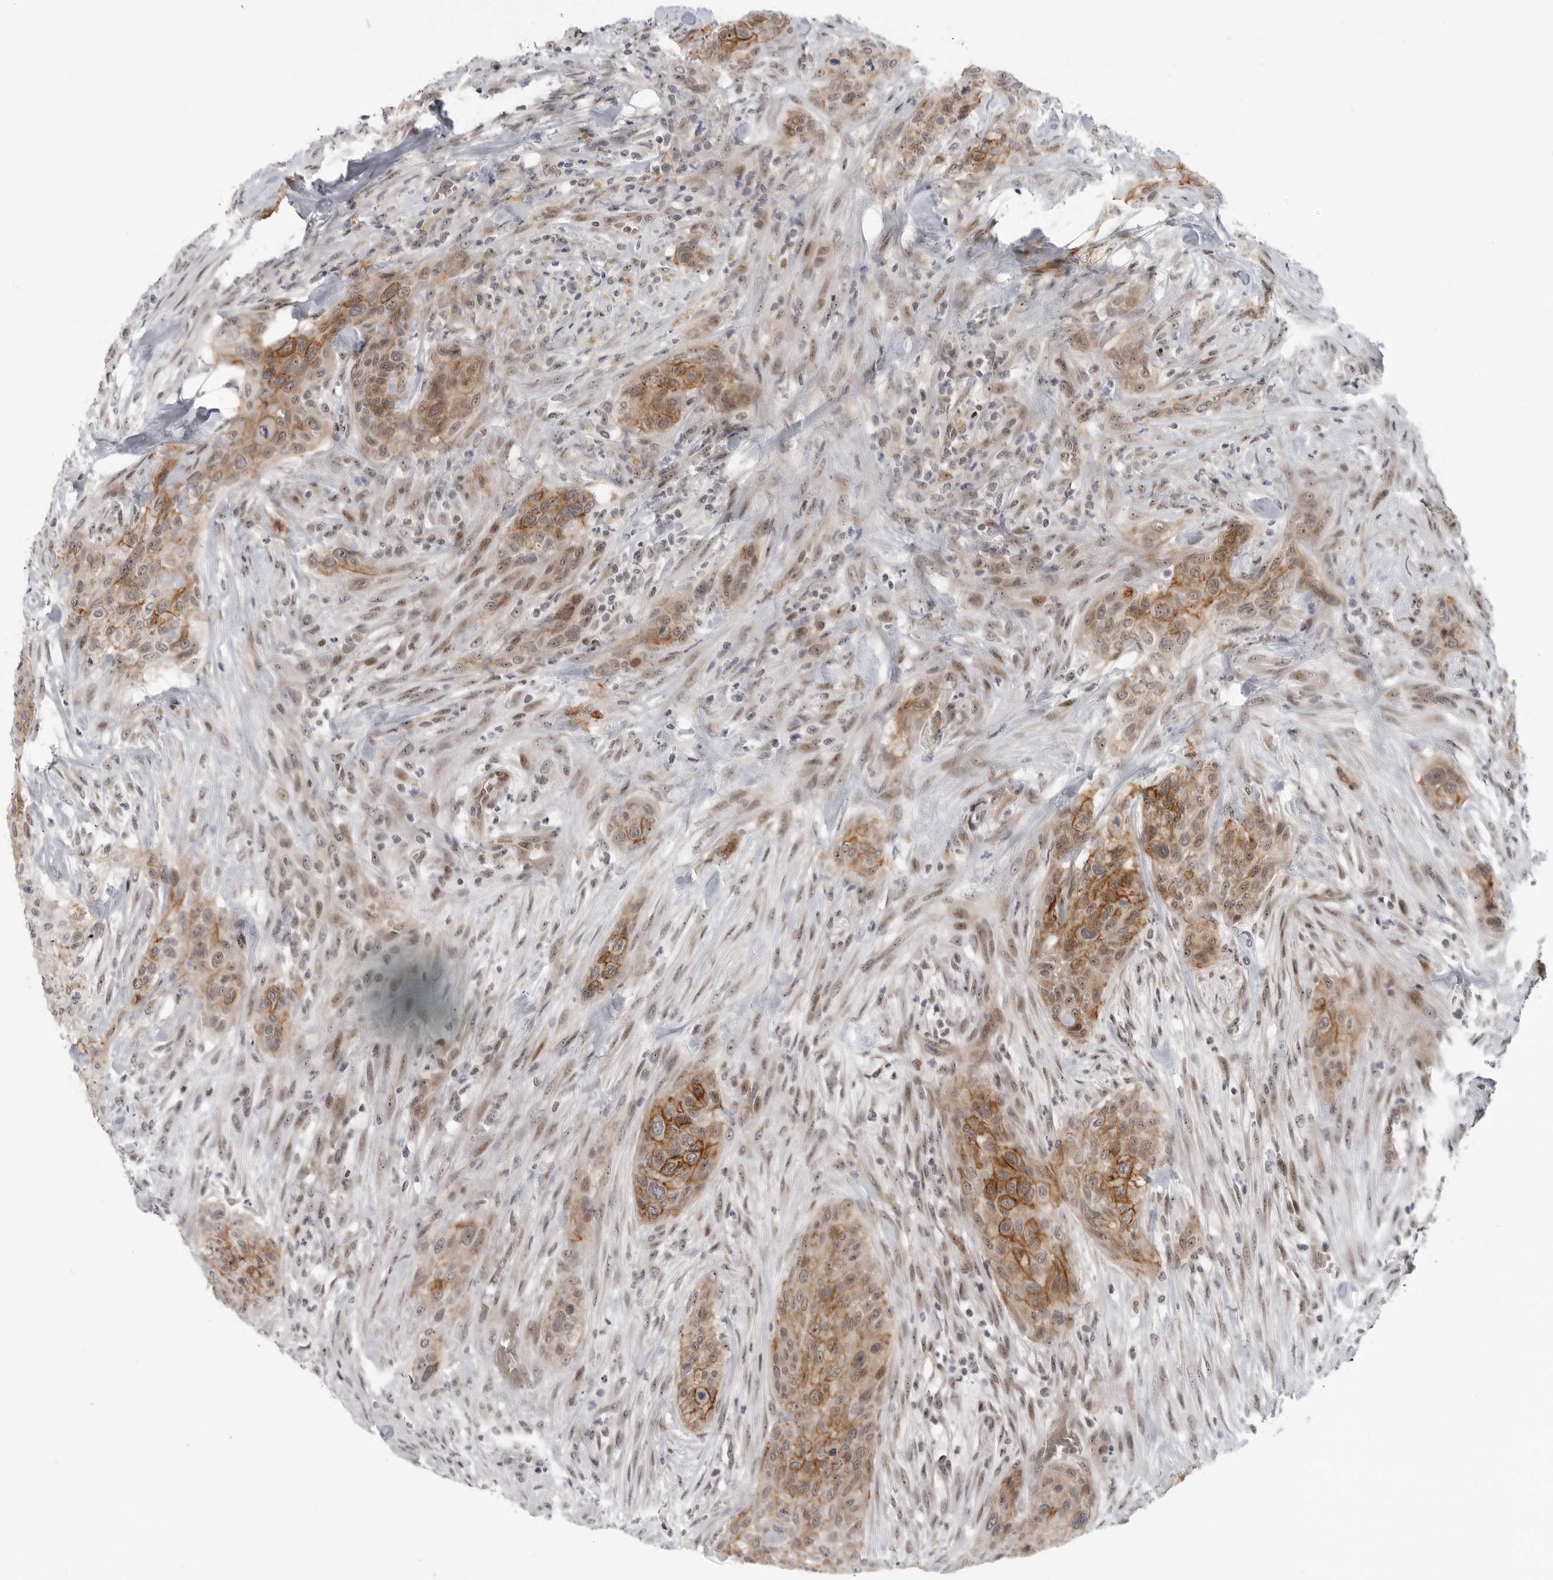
{"staining": {"intensity": "moderate", "quantity": ">75%", "location": "cytoplasmic/membranous"}, "tissue": "urothelial cancer", "cell_type": "Tumor cells", "image_type": "cancer", "snomed": [{"axis": "morphology", "description": "Urothelial carcinoma, High grade"}, {"axis": "topography", "description": "Urinary bladder"}], "caption": "A micrograph of urothelial cancer stained for a protein exhibits moderate cytoplasmic/membranous brown staining in tumor cells.", "gene": "CEP295NL", "patient": {"sex": "male", "age": 35}}